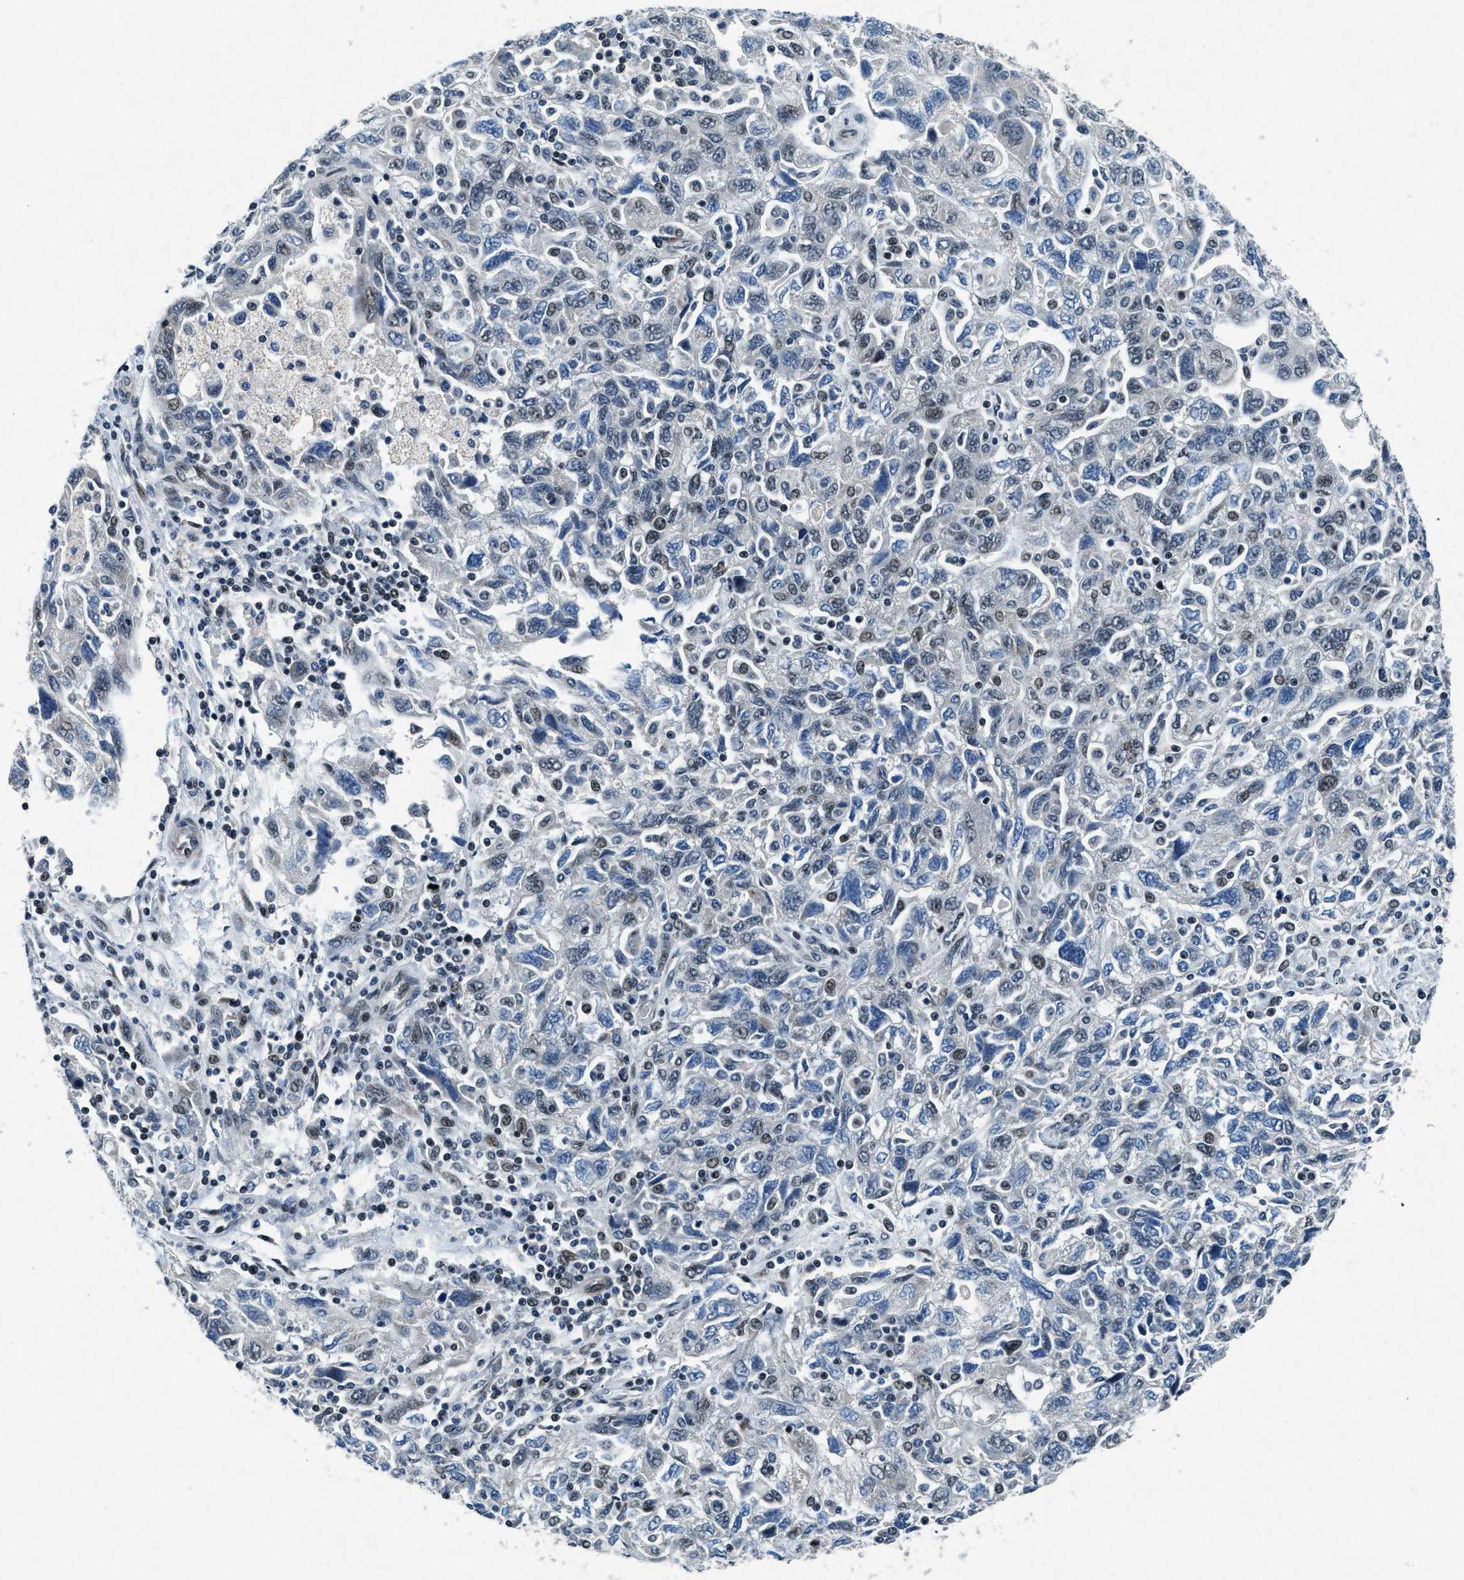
{"staining": {"intensity": "weak", "quantity": "<25%", "location": "nuclear"}, "tissue": "ovarian cancer", "cell_type": "Tumor cells", "image_type": "cancer", "snomed": [{"axis": "morphology", "description": "Carcinoma, NOS"}, {"axis": "morphology", "description": "Cystadenocarcinoma, serous, NOS"}, {"axis": "topography", "description": "Ovary"}], "caption": "Tumor cells are negative for brown protein staining in ovarian cancer.", "gene": "PHLDA1", "patient": {"sex": "female", "age": 69}}